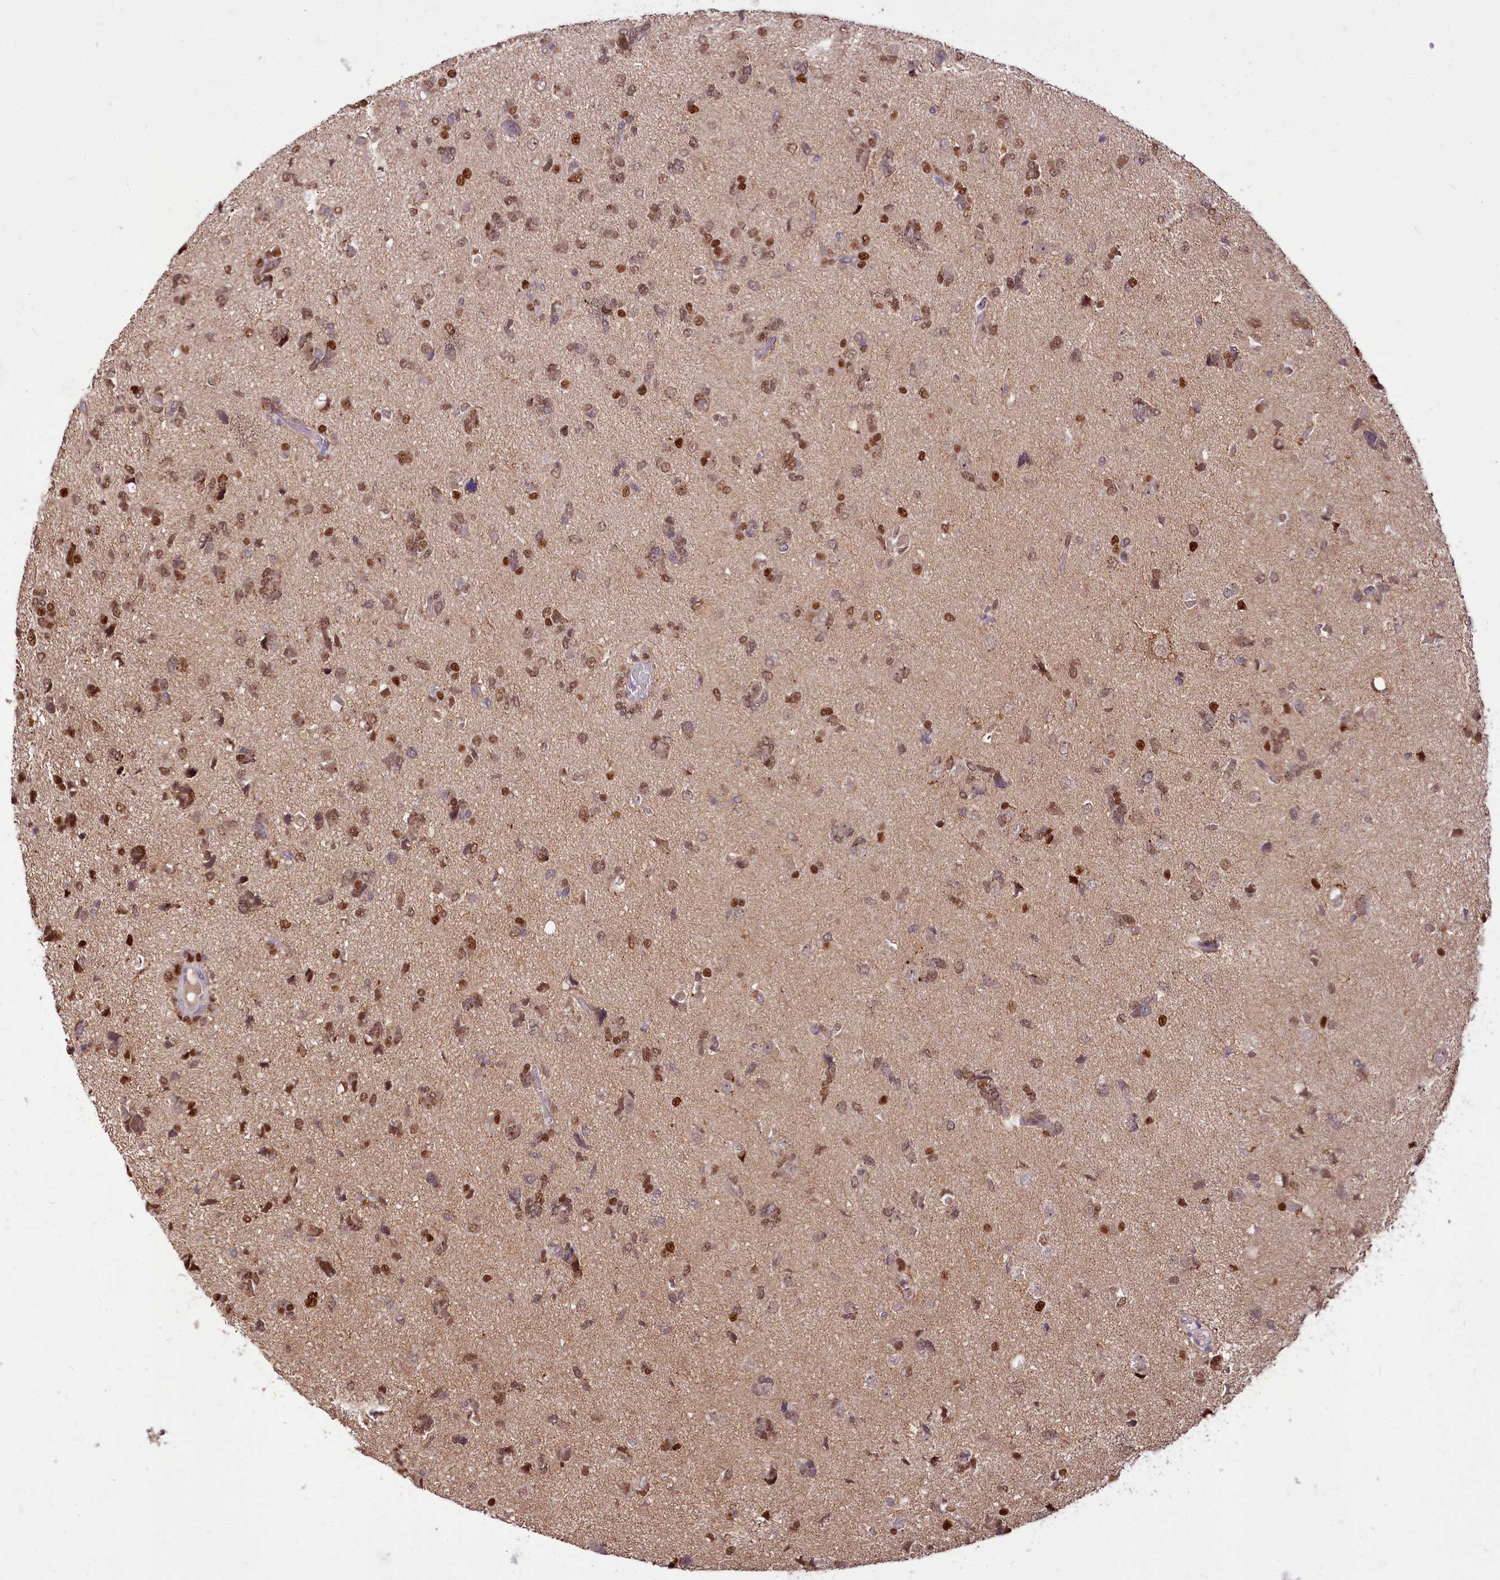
{"staining": {"intensity": "moderate", "quantity": ">75%", "location": "nuclear"}, "tissue": "glioma", "cell_type": "Tumor cells", "image_type": "cancer", "snomed": [{"axis": "morphology", "description": "Glioma, malignant, High grade"}, {"axis": "topography", "description": "Brain"}], "caption": "A histopathology image of human glioma stained for a protein exhibits moderate nuclear brown staining in tumor cells. (DAB (3,3'-diaminobenzidine) IHC, brown staining for protein, blue staining for nuclei).", "gene": "GNL3L", "patient": {"sex": "female", "age": 59}}